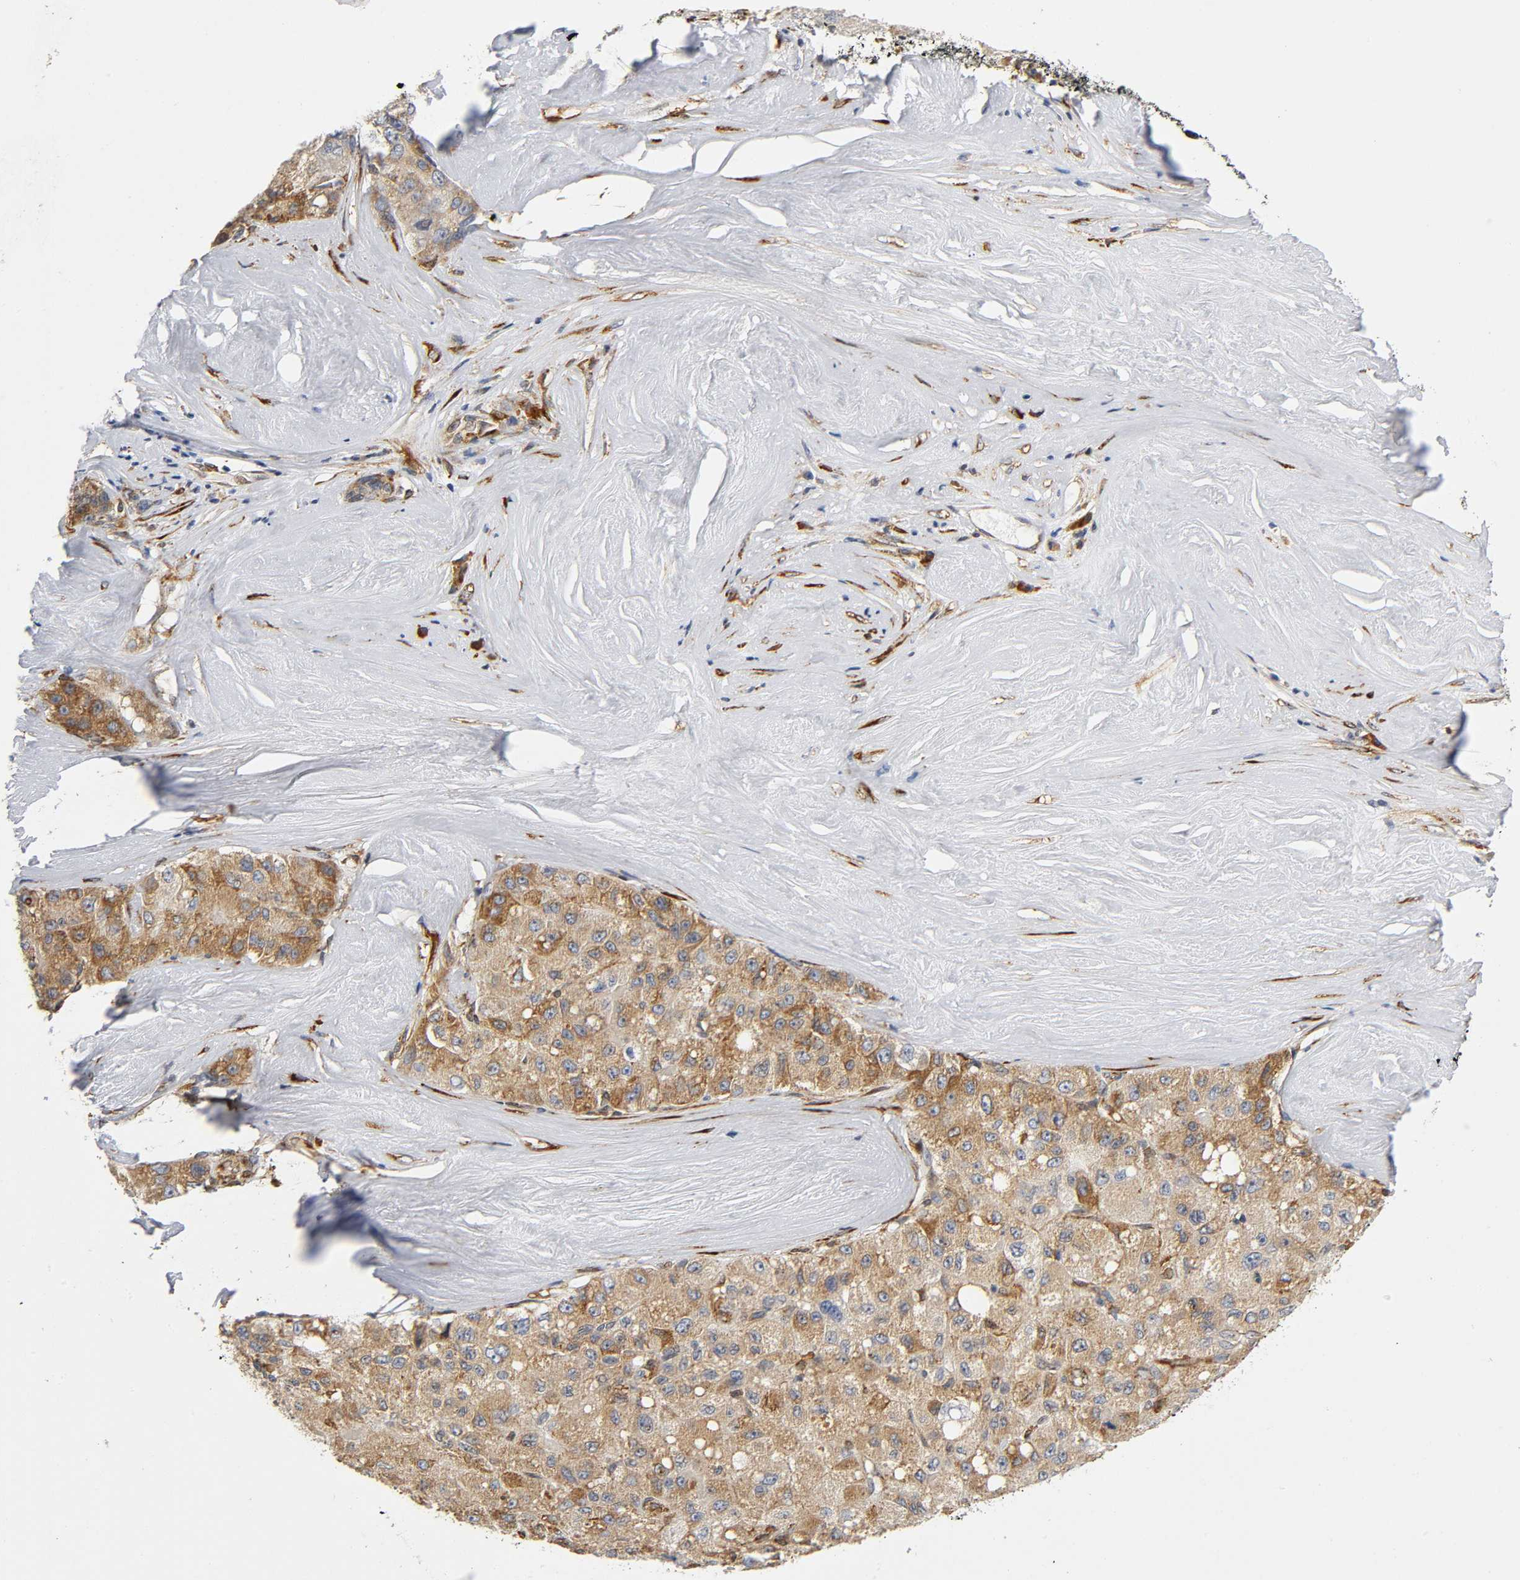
{"staining": {"intensity": "moderate", "quantity": ">75%", "location": "cytoplasmic/membranous"}, "tissue": "liver cancer", "cell_type": "Tumor cells", "image_type": "cancer", "snomed": [{"axis": "morphology", "description": "Carcinoma, Hepatocellular, NOS"}, {"axis": "topography", "description": "Liver"}], "caption": "Immunohistochemistry (DAB) staining of liver cancer exhibits moderate cytoplasmic/membranous protein positivity in about >75% of tumor cells. (IHC, brightfield microscopy, high magnification).", "gene": "SOS2", "patient": {"sex": "male", "age": 80}}